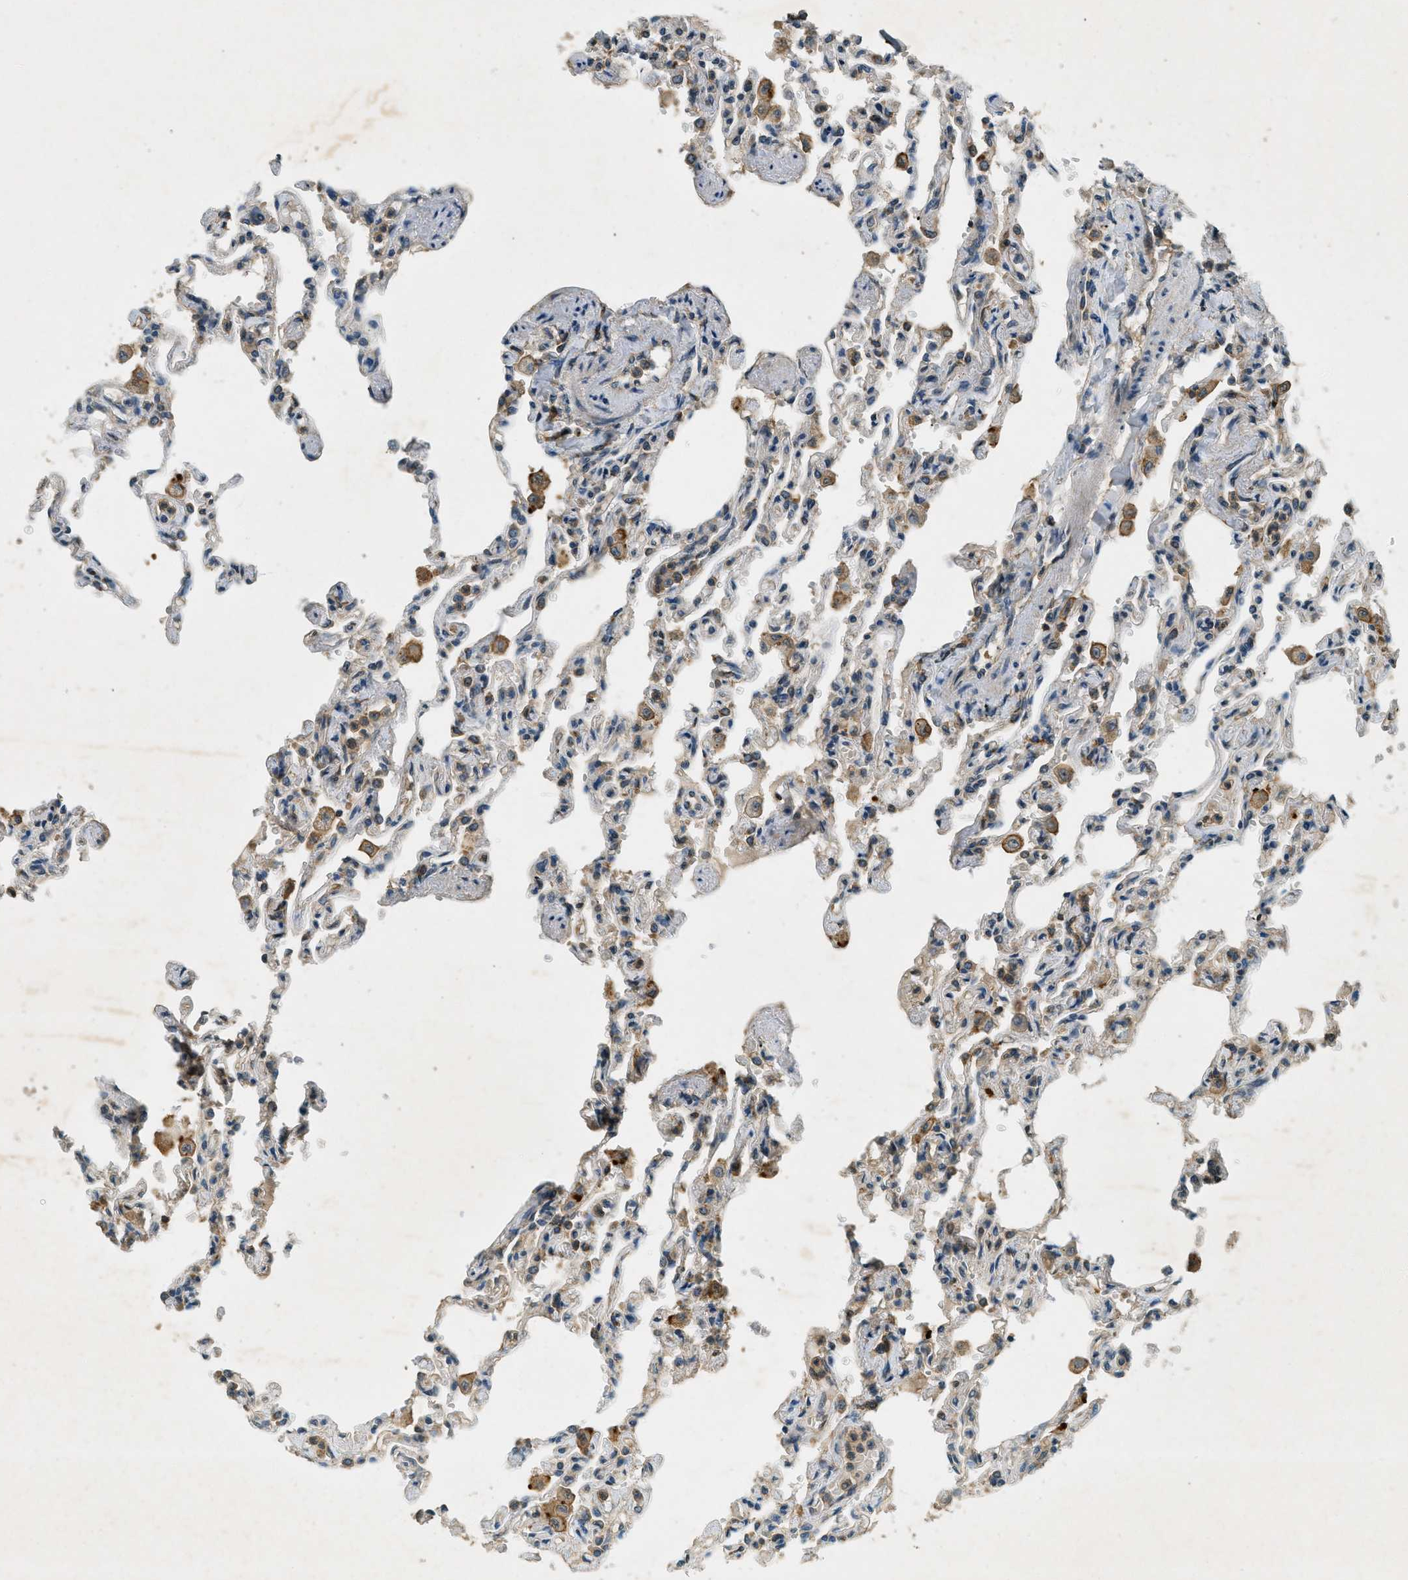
{"staining": {"intensity": "weak", "quantity": "25%-75%", "location": "cytoplasmic/membranous"}, "tissue": "lung", "cell_type": "Alveolar cells", "image_type": "normal", "snomed": [{"axis": "morphology", "description": "Normal tissue, NOS"}, {"axis": "topography", "description": "Lung"}], "caption": "About 25%-75% of alveolar cells in unremarkable lung show weak cytoplasmic/membranous protein positivity as visualized by brown immunohistochemical staining.", "gene": "NUDT4B", "patient": {"sex": "male", "age": 21}}